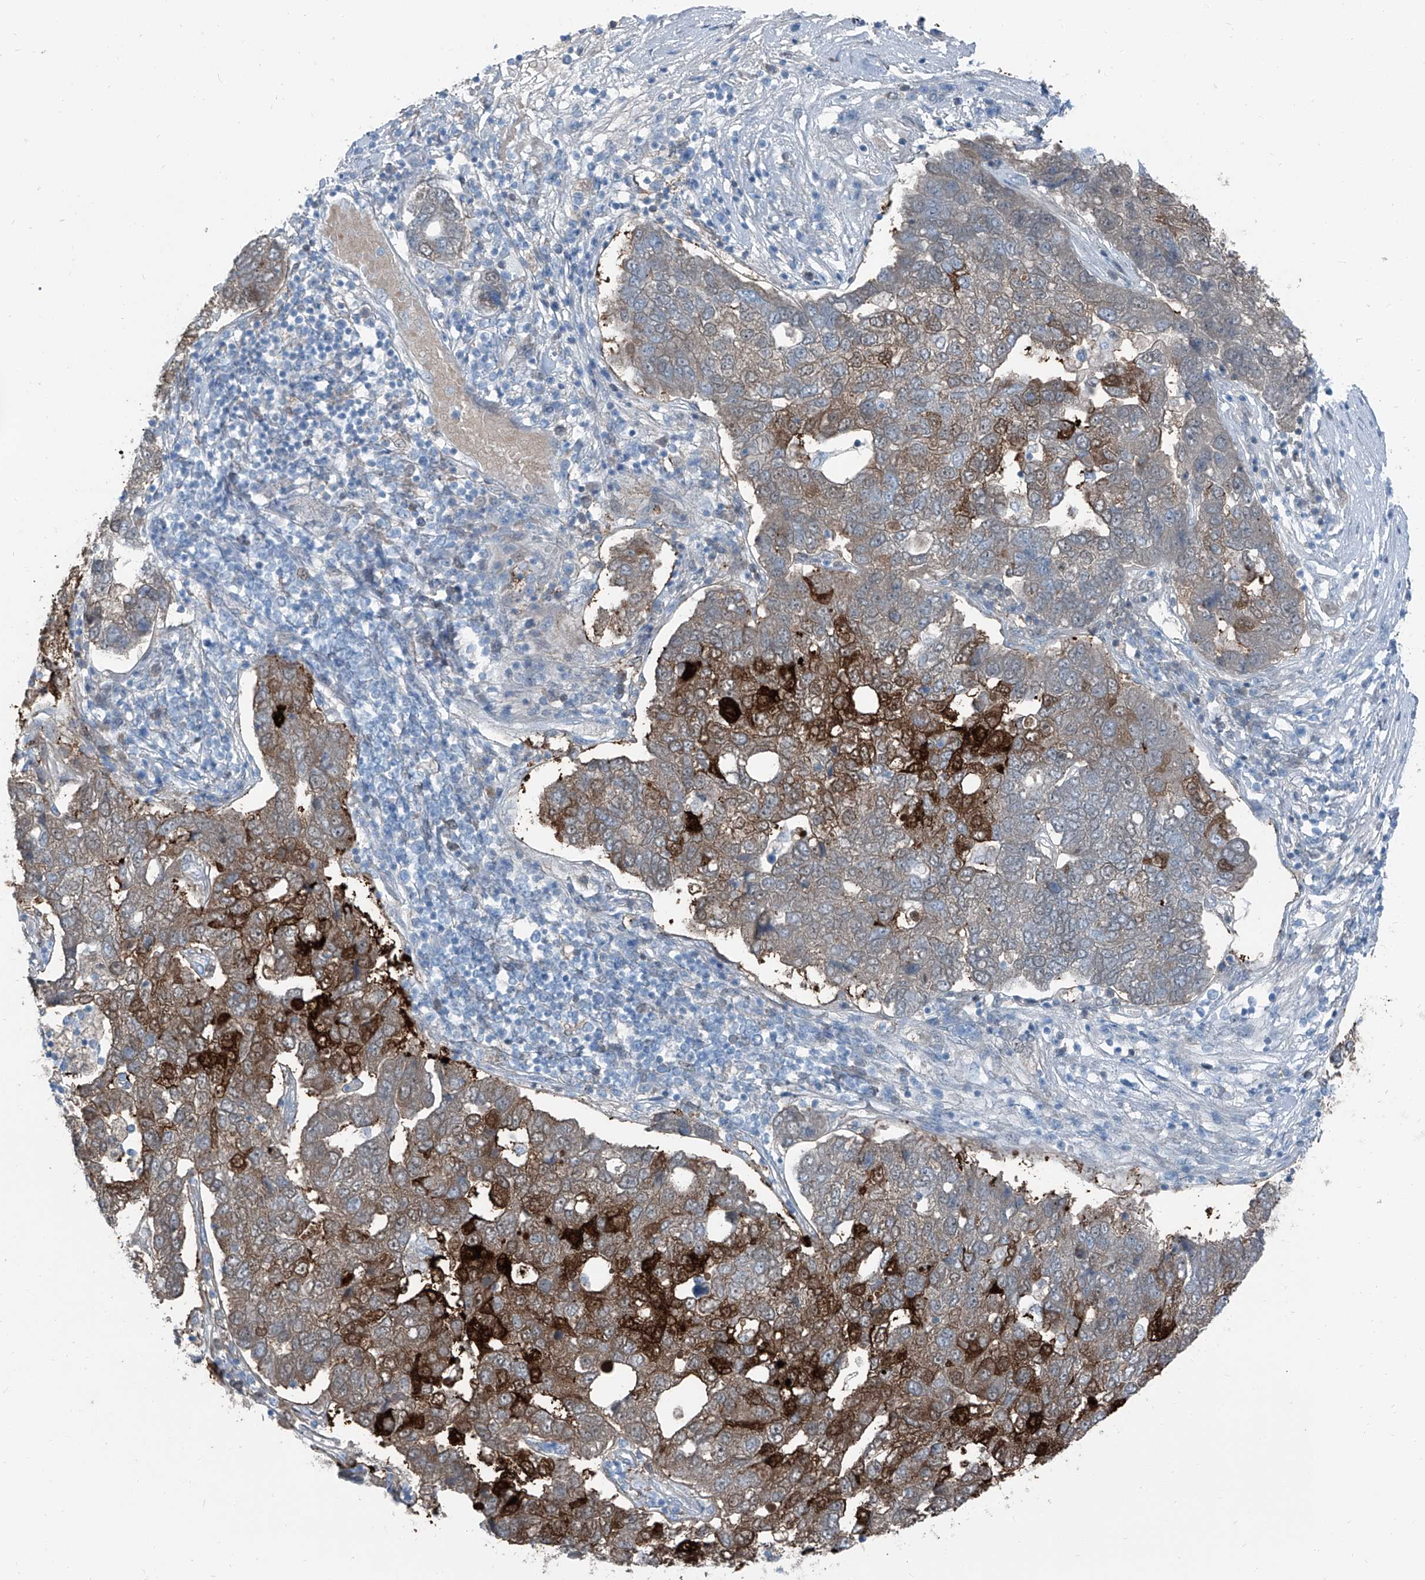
{"staining": {"intensity": "moderate", "quantity": "25%-75%", "location": "cytoplasmic/membranous"}, "tissue": "pancreatic cancer", "cell_type": "Tumor cells", "image_type": "cancer", "snomed": [{"axis": "morphology", "description": "Adenocarcinoma, NOS"}, {"axis": "topography", "description": "Pancreas"}], "caption": "Moderate cytoplasmic/membranous staining is seen in approximately 25%-75% of tumor cells in pancreatic cancer.", "gene": "RGN", "patient": {"sex": "female", "age": 61}}